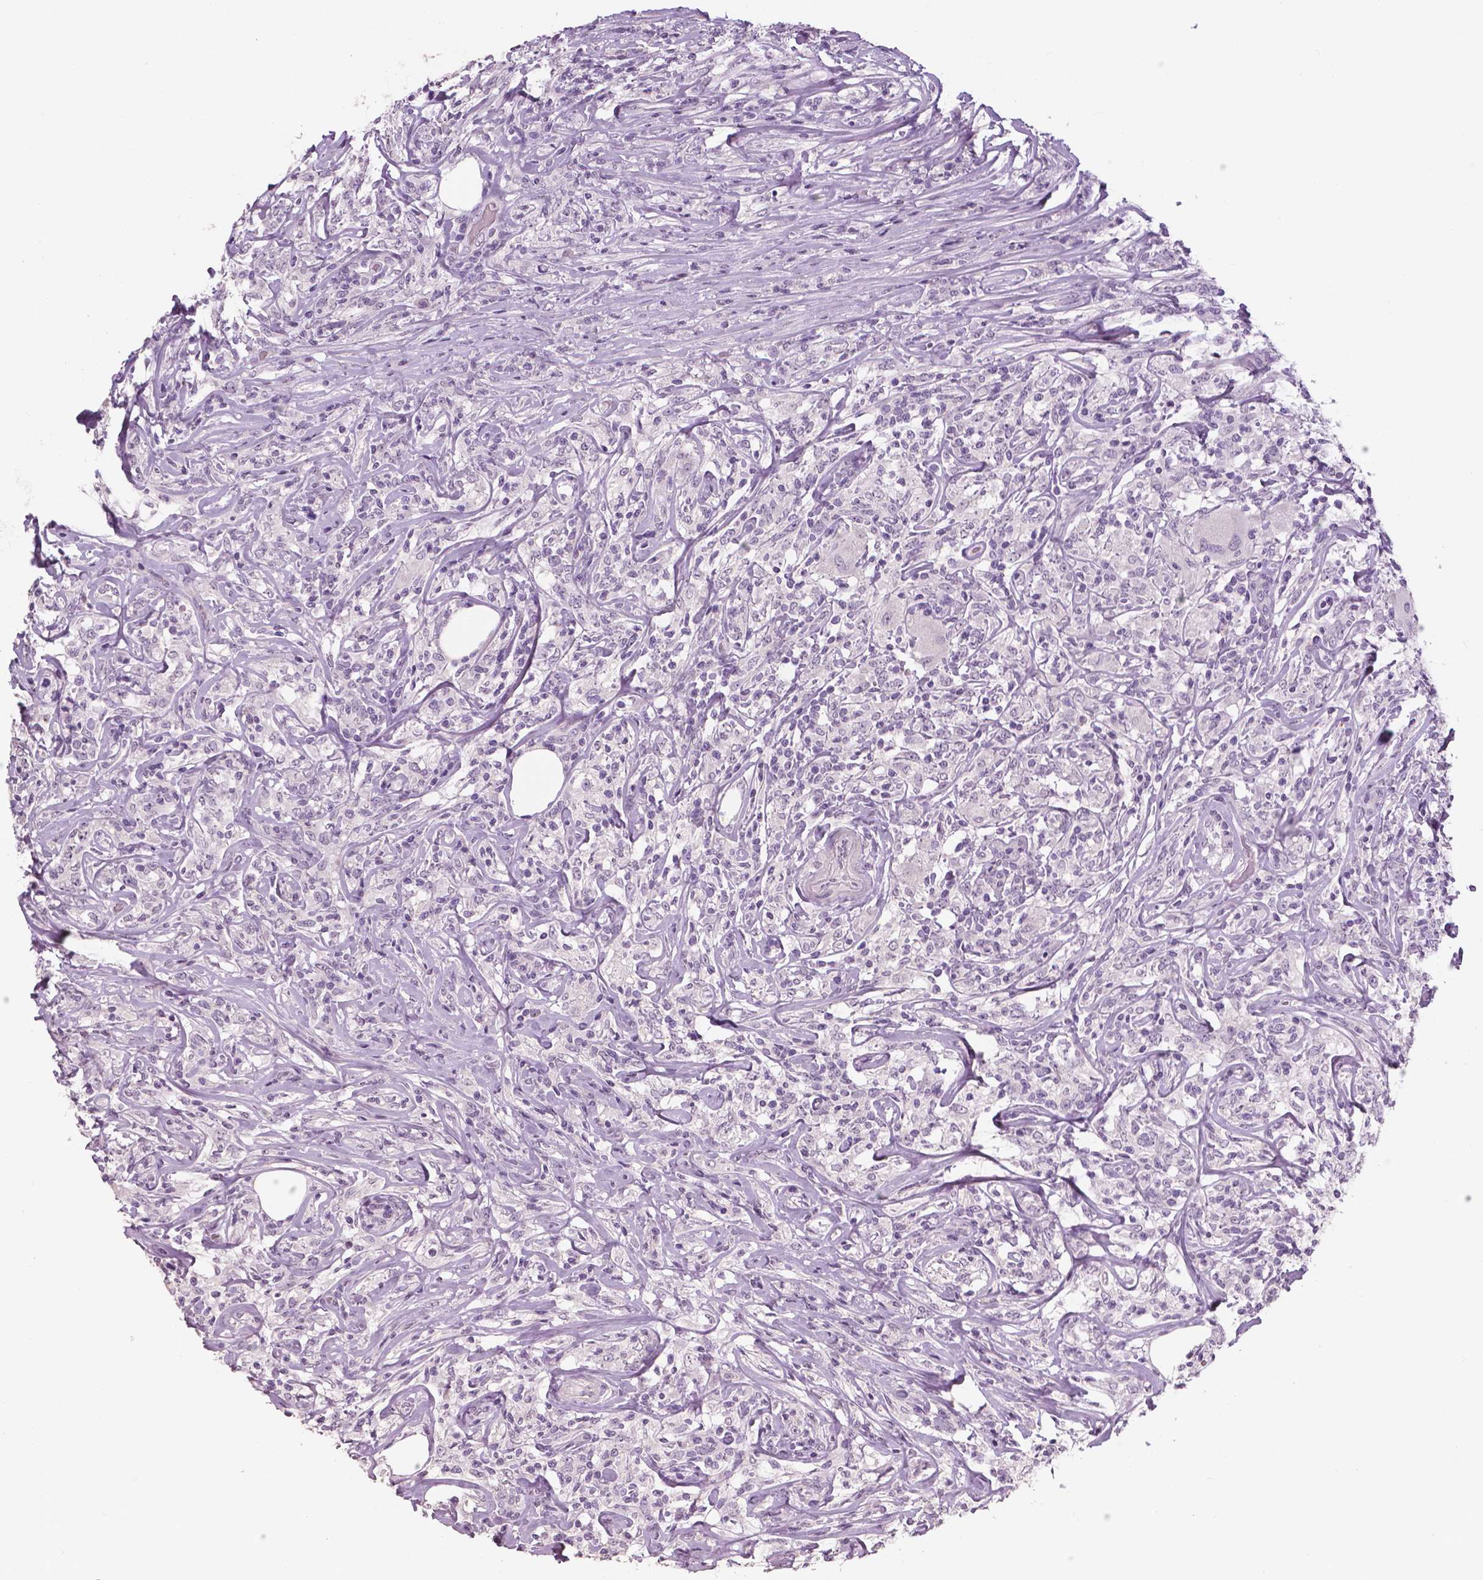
{"staining": {"intensity": "negative", "quantity": "none", "location": "none"}, "tissue": "lymphoma", "cell_type": "Tumor cells", "image_type": "cancer", "snomed": [{"axis": "morphology", "description": "Malignant lymphoma, non-Hodgkin's type, High grade"}, {"axis": "topography", "description": "Lymph node"}], "caption": "Tumor cells are negative for brown protein staining in lymphoma.", "gene": "NECAB1", "patient": {"sex": "female", "age": 84}}